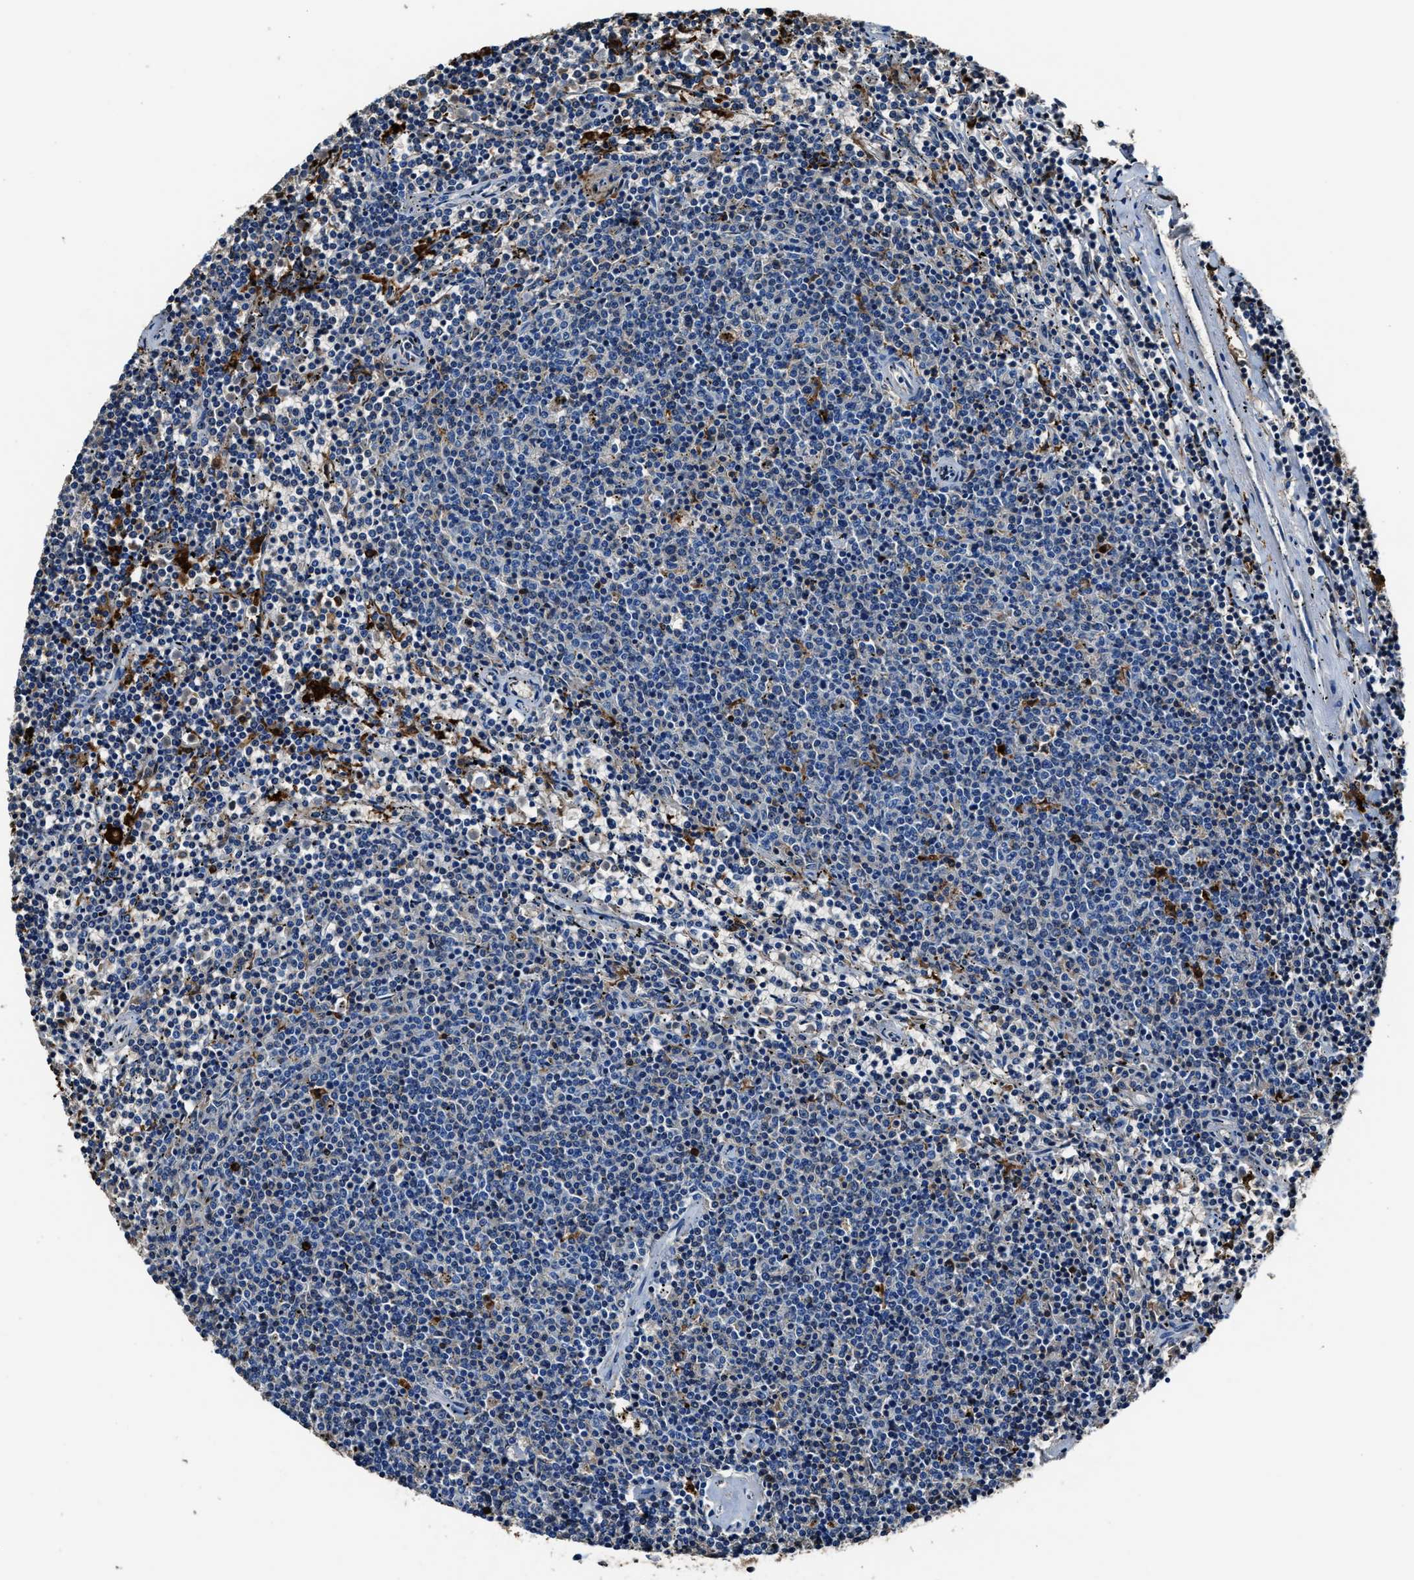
{"staining": {"intensity": "negative", "quantity": "none", "location": "none"}, "tissue": "lymphoma", "cell_type": "Tumor cells", "image_type": "cancer", "snomed": [{"axis": "morphology", "description": "Malignant lymphoma, non-Hodgkin's type, Low grade"}, {"axis": "topography", "description": "Spleen"}], "caption": "An image of human lymphoma is negative for staining in tumor cells.", "gene": "FTL", "patient": {"sex": "female", "age": 50}}